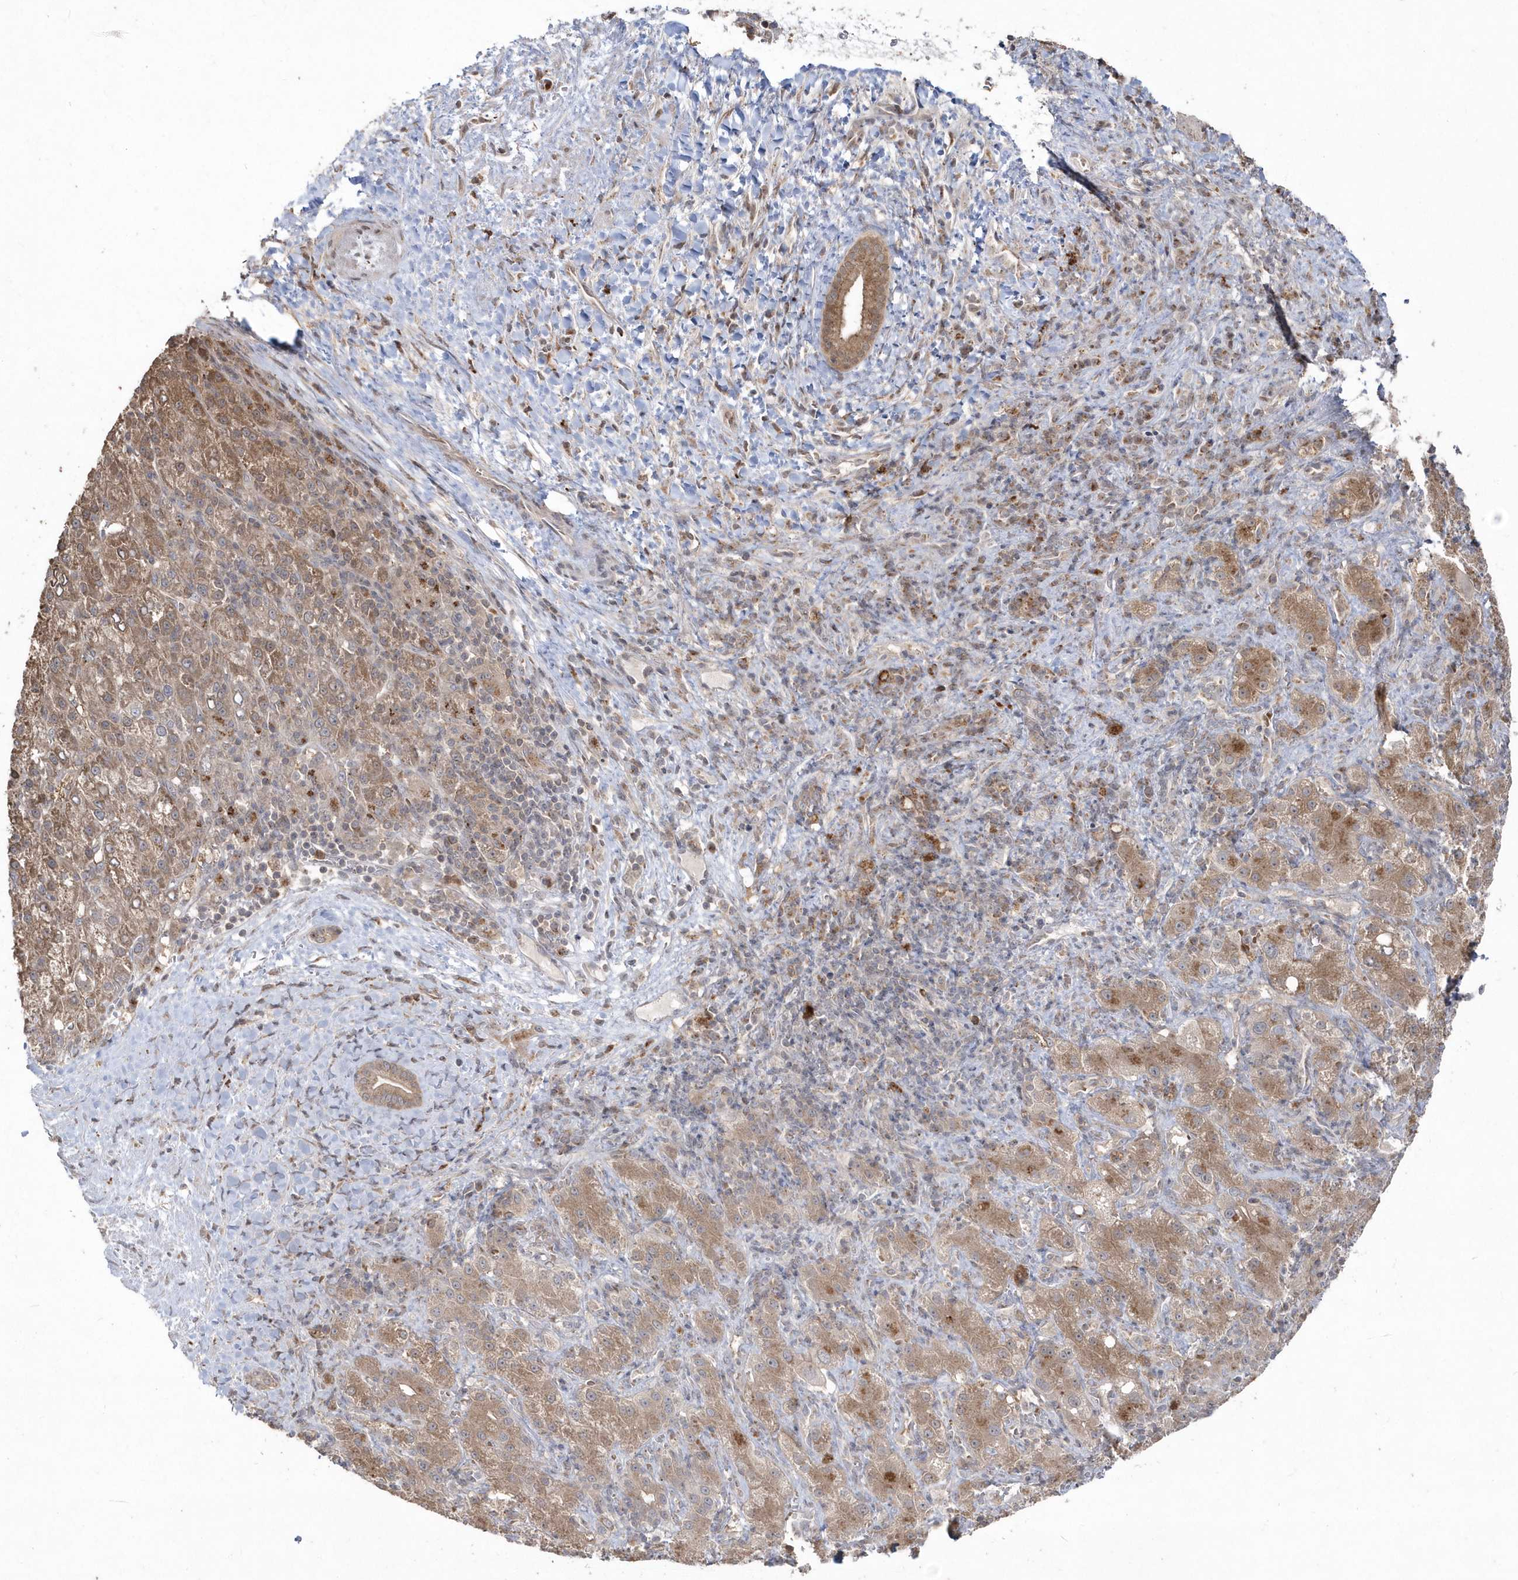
{"staining": {"intensity": "moderate", "quantity": ">75%", "location": "cytoplasmic/membranous"}, "tissue": "liver cancer", "cell_type": "Tumor cells", "image_type": "cancer", "snomed": [{"axis": "morphology", "description": "Carcinoma, Hepatocellular, NOS"}, {"axis": "topography", "description": "Liver"}], "caption": "This histopathology image exhibits IHC staining of liver hepatocellular carcinoma, with medium moderate cytoplasmic/membranous expression in about >75% of tumor cells.", "gene": "GEMIN6", "patient": {"sex": "female", "age": 58}}